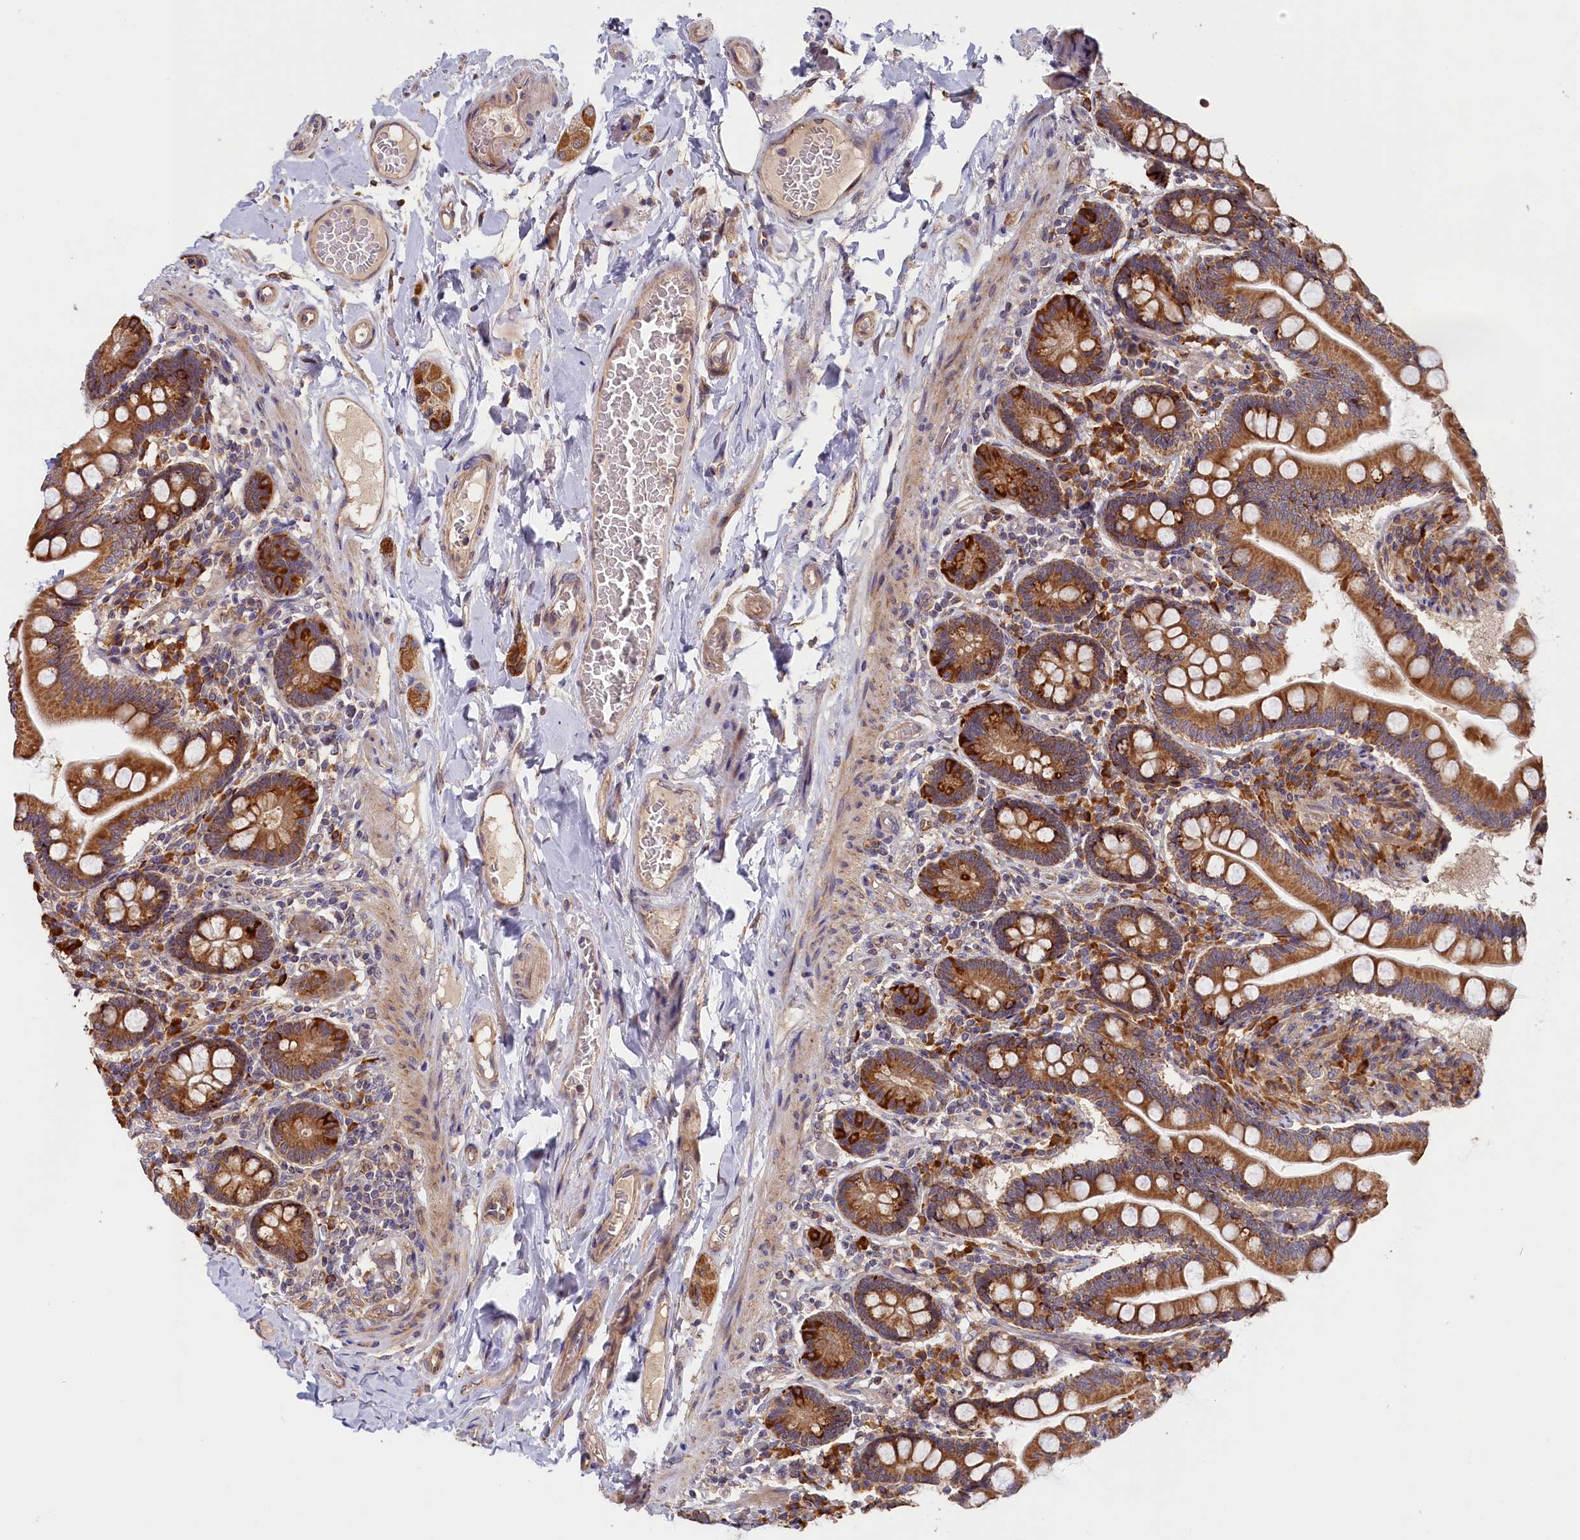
{"staining": {"intensity": "strong", "quantity": ">75%", "location": "cytoplasmic/membranous"}, "tissue": "small intestine", "cell_type": "Glandular cells", "image_type": "normal", "snomed": [{"axis": "morphology", "description": "Normal tissue, NOS"}, {"axis": "topography", "description": "Small intestine"}], "caption": "Small intestine stained with DAB (3,3'-diaminobenzidine) immunohistochemistry (IHC) demonstrates high levels of strong cytoplasmic/membranous positivity in approximately >75% of glandular cells.", "gene": "CEP44", "patient": {"sex": "female", "age": 64}}